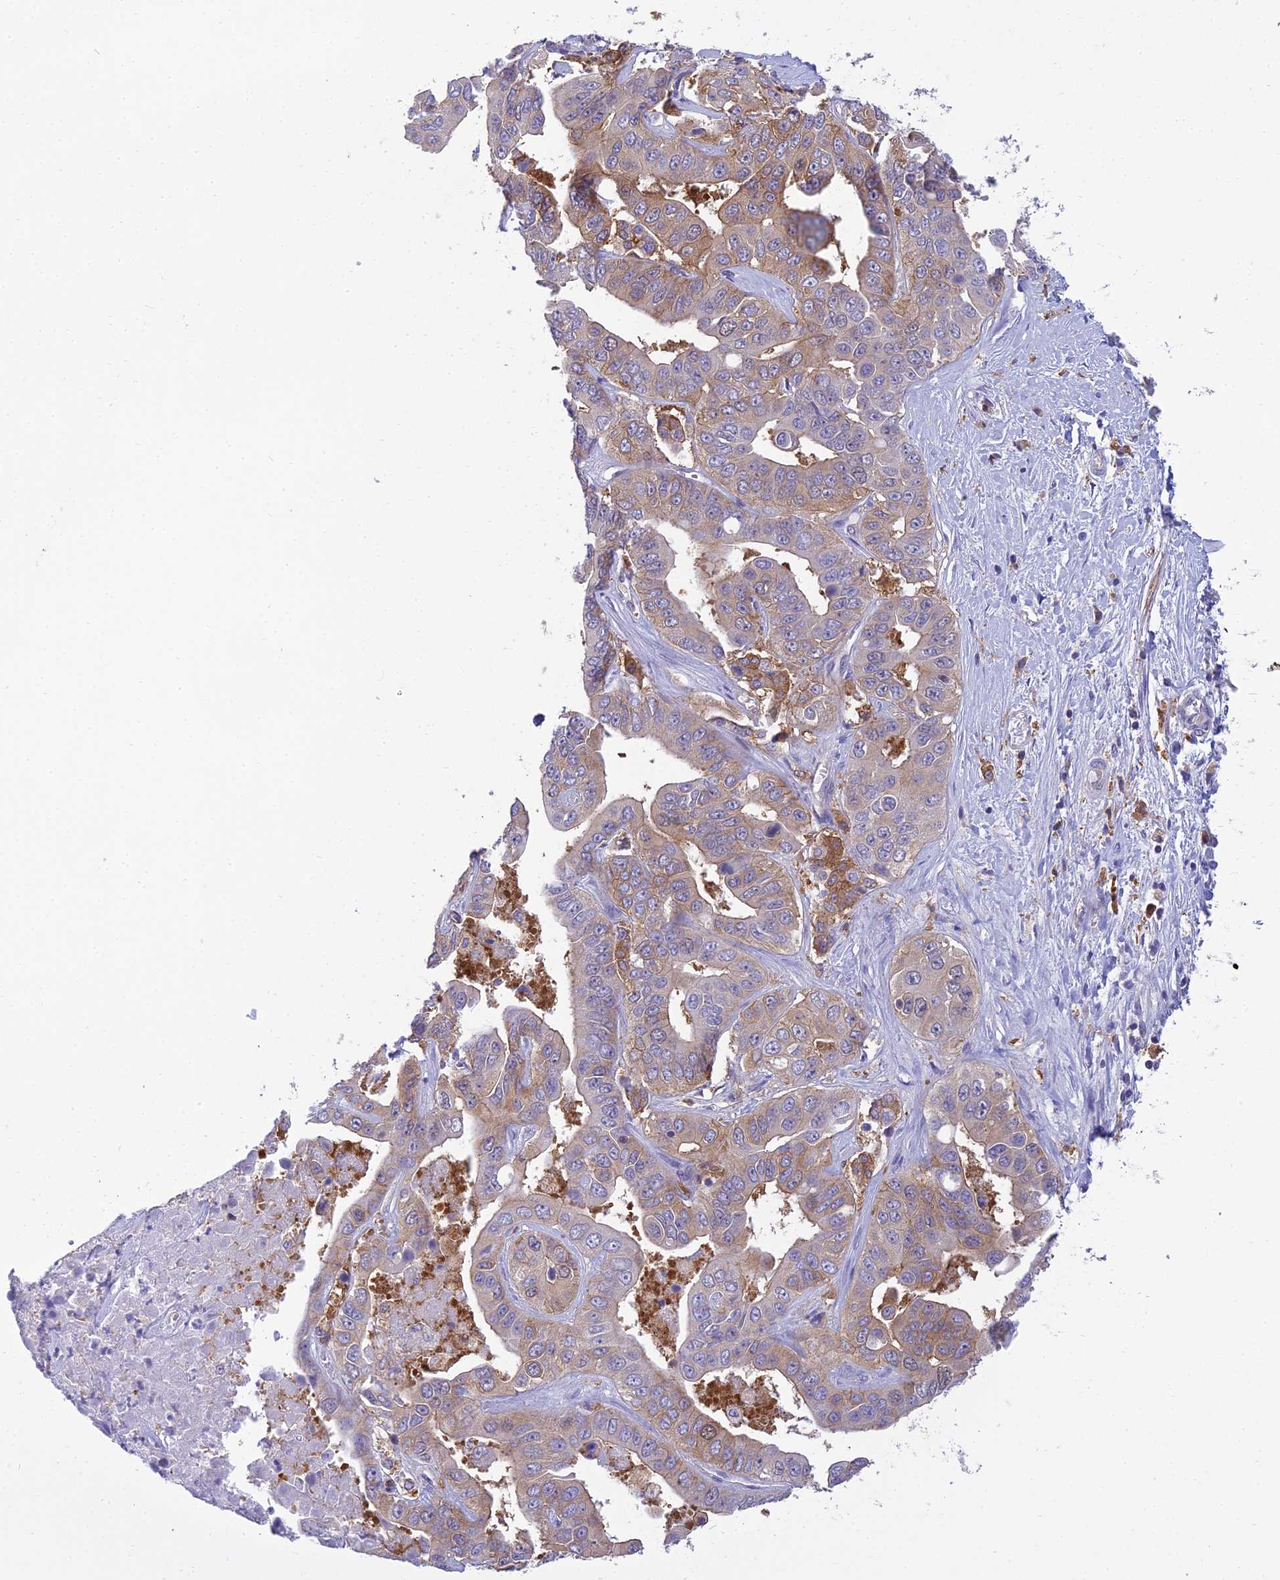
{"staining": {"intensity": "weak", "quantity": ">75%", "location": "cytoplasmic/membranous"}, "tissue": "liver cancer", "cell_type": "Tumor cells", "image_type": "cancer", "snomed": [{"axis": "morphology", "description": "Cholangiocarcinoma"}, {"axis": "topography", "description": "Liver"}], "caption": "Brown immunohistochemical staining in human liver cancer reveals weak cytoplasmic/membranous positivity in about >75% of tumor cells.", "gene": "UBE2G1", "patient": {"sex": "female", "age": 52}}